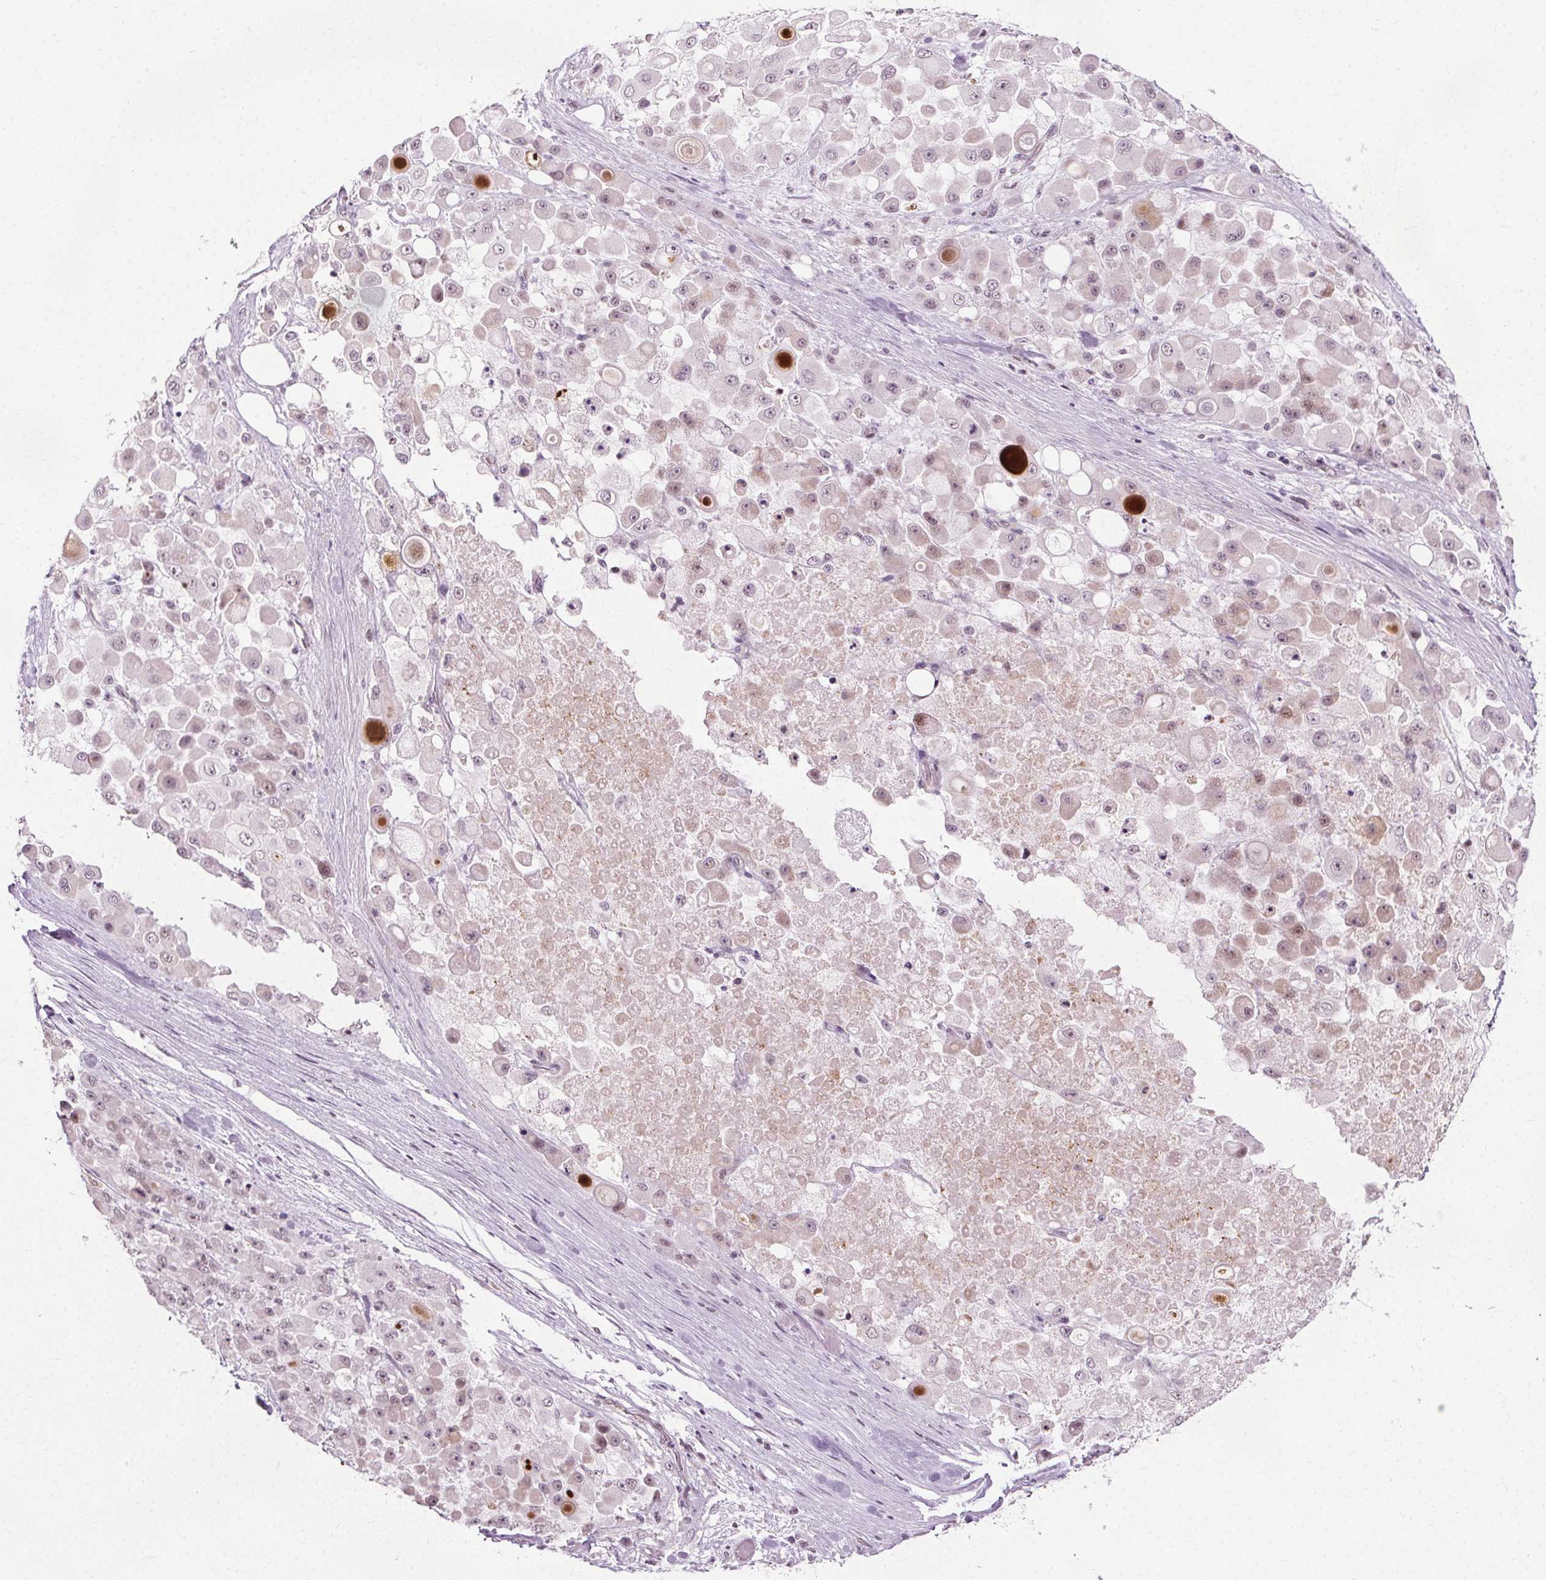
{"staining": {"intensity": "strong", "quantity": "<25%", "location": "nuclear"}, "tissue": "stomach cancer", "cell_type": "Tumor cells", "image_type": "cancer", "snomed": [{"axis": "morphology", "description": "Adenocarcinoma, NOS"}, {"axis": "topography", "description": "Stomach"}], "caption": "Adenocarcinoma (stomach) stained with DAB (3,3'-diaminobenzidine) immunohistochemistry (IHC) reveals medium levels of strong nuclear positivity in approximately <25% of tumor cells.", "gene": "CEBPA", "patient": {"sex": "female", "age": 76}}